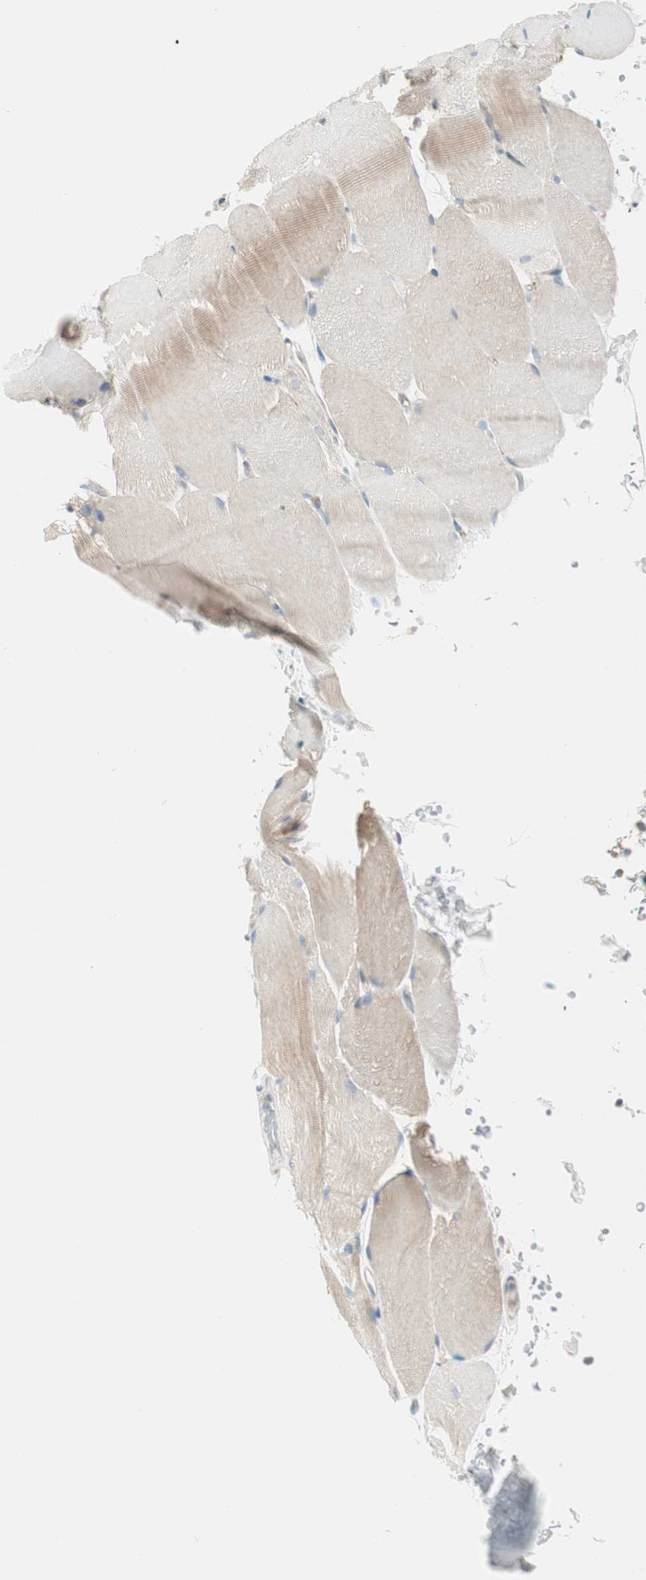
{"staining": {"intensity": "weak", "quantity": "25%-75%", "location": "cytoplasmic/membranous"}, "tissue": "skeletal muscle", "cell_type": "Myocytes", "image_type": "normal", "snomed": [{"axis": "morphology", "description": "Normal tissue, NOS"}, {"axis": "topography", "description": "Skeletal muscle"}, {"axis": "topography", "description": "Parathyroid gland"}], "caption": "Skeletal muscle stained with immunohistochemistry (IHC) displays weak cytoplasmic/membranous positivity in about 25%-75% of myocytes. (brown staining indicates protein expression, while blue staining denotes nuclei).", "gene": "CDK3", "patient": {"sex": "female", "age": 37}}